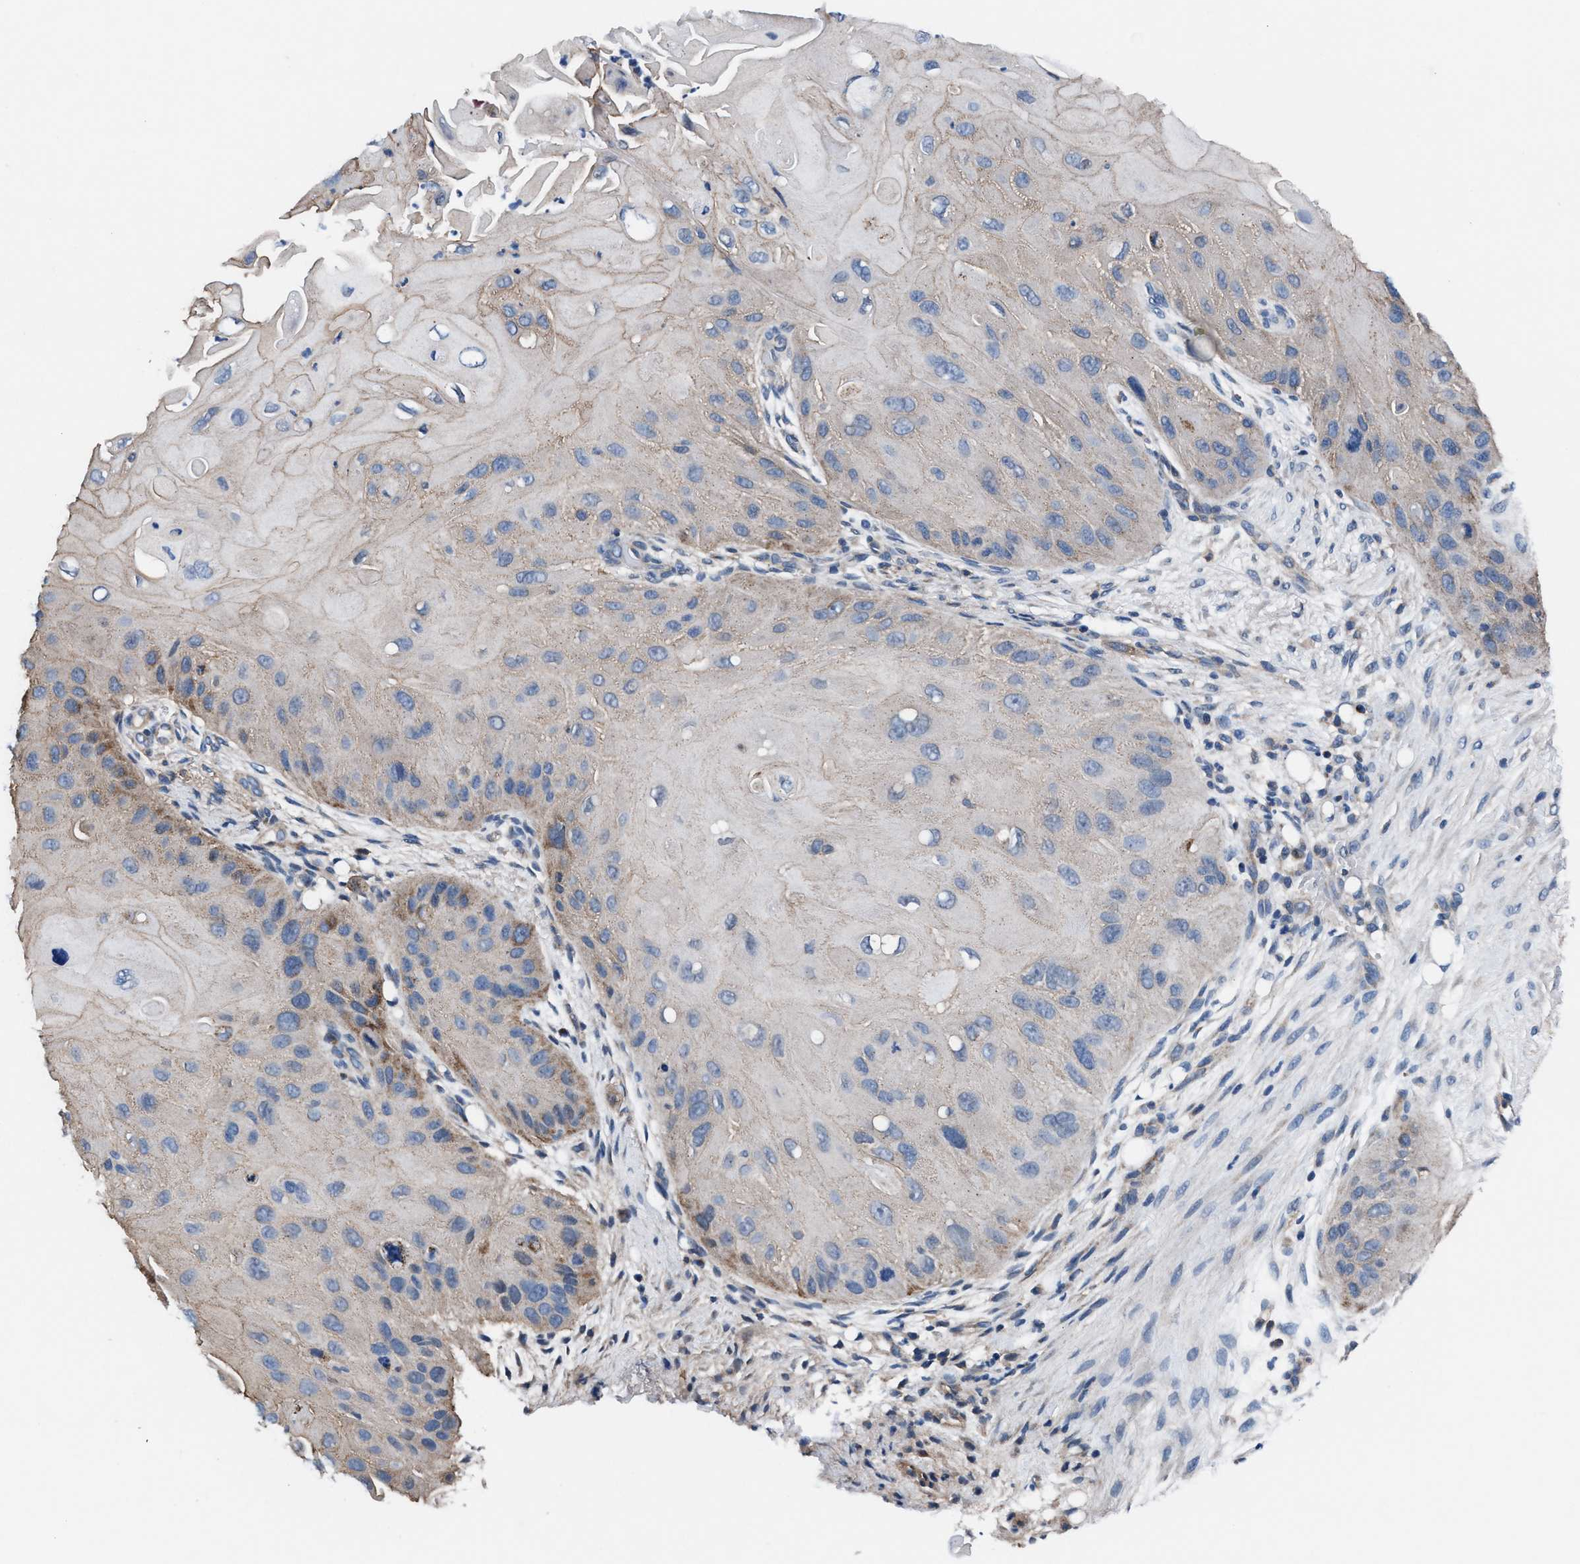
{"staining": {"intensity": "moderate", "quantity": "<25%", "location": "cytoplasmic/membranous"}, "tissue": "skin cancer", "cell_type": "Tumor cells", "image_type": "cancer", "snomed": [{"axis": "morphology", "description": "Squamous cell carcinoma, NOS"}, {"axis": "topography", "description": "Skin"}], "caption": "Immunohistochemistry (IHC) of skin cancer (squamous cell carcinoma) displays low levels of moderate cytoplasmic/membranous expression in about <25% of tumor cells.", "gene": "NKTR", "patient": {"sex": "female", "age": 77}}